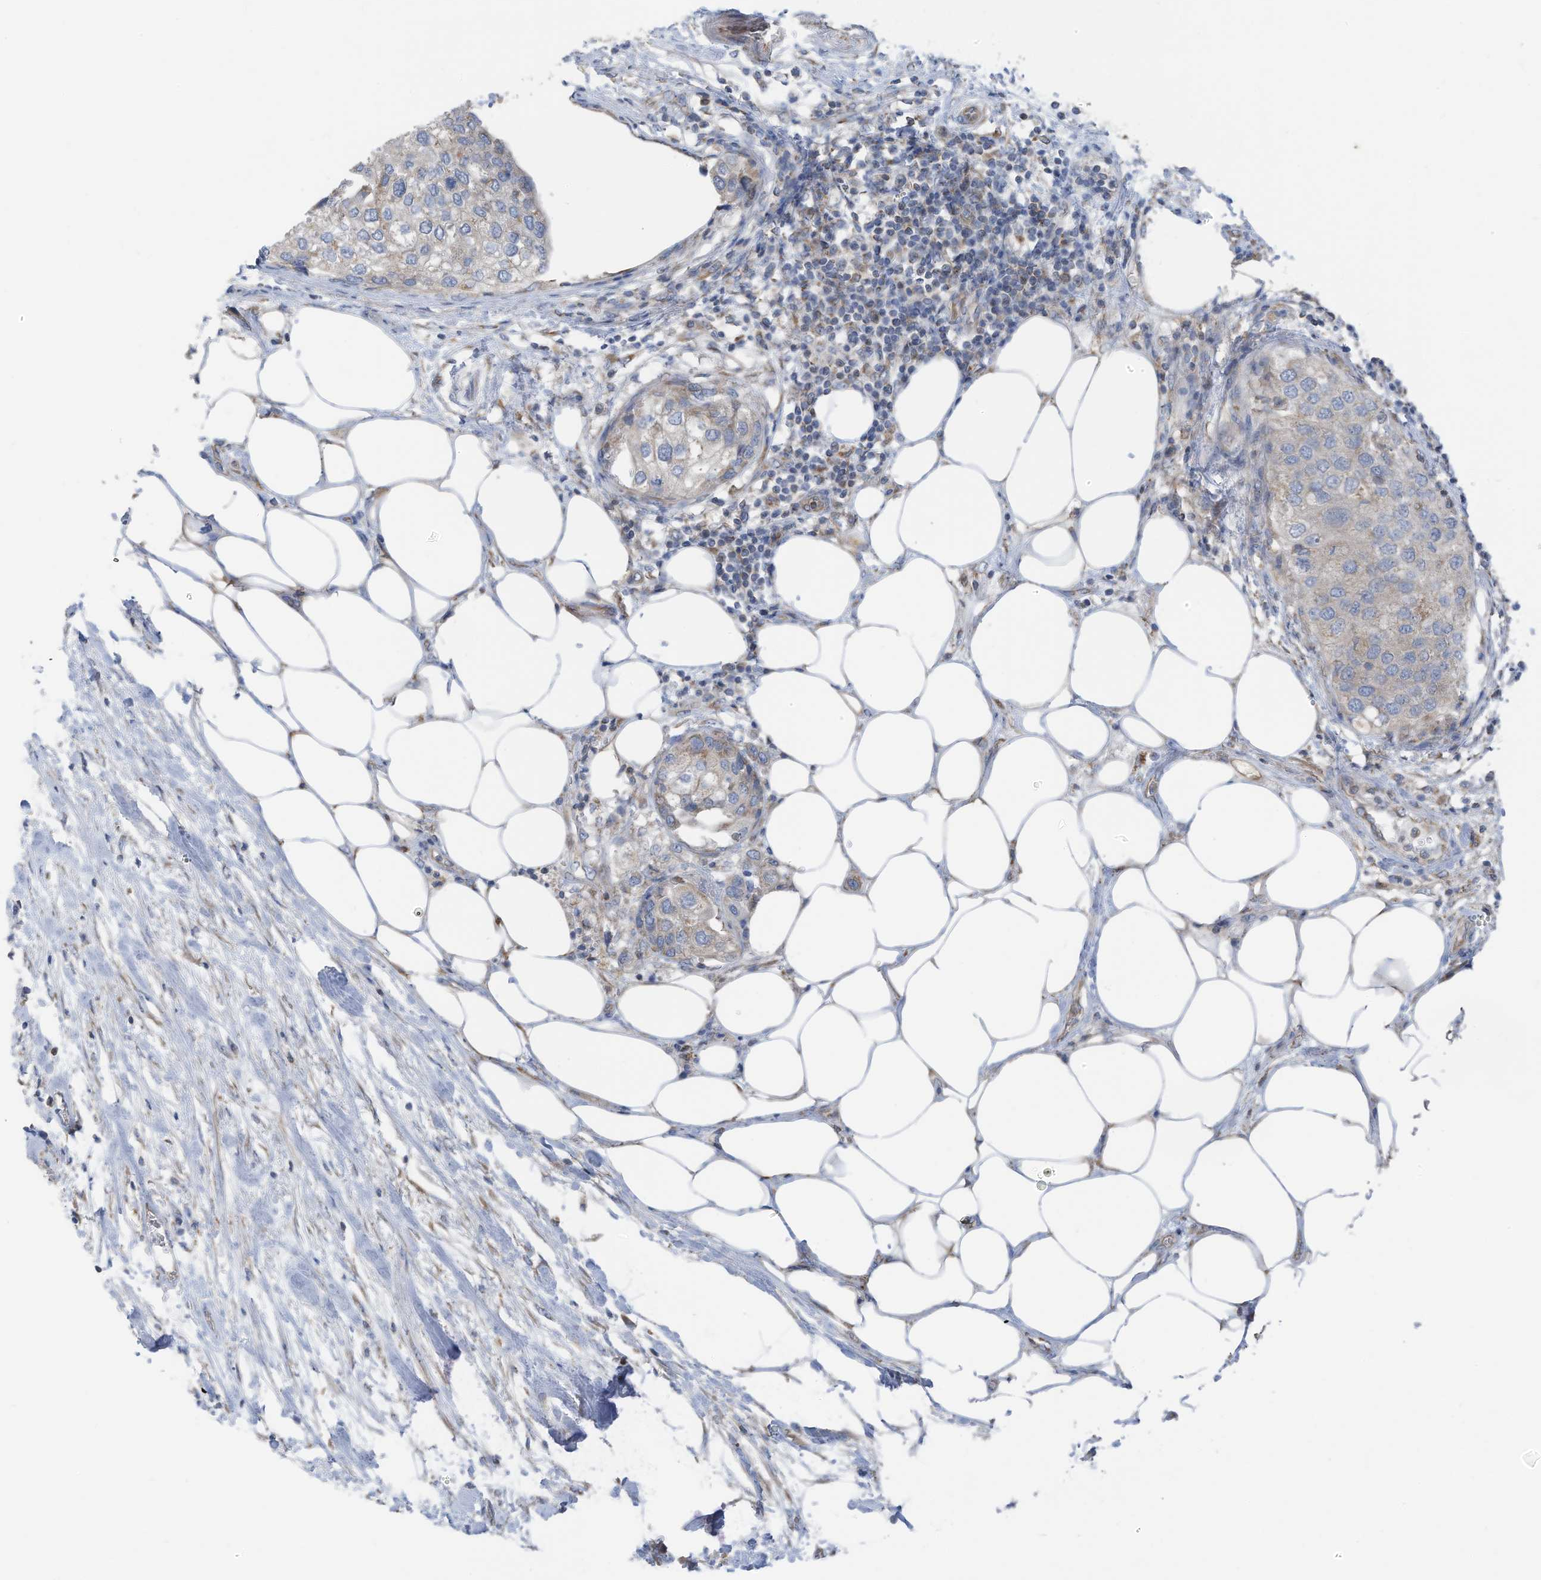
{"staining": {"intensity": "negative", "quantity": "none", "location": "none"}, "tissue": "urothelial cancer", "cell_type": "Tumor cells", "image_type": "cancer", "snomed": [{"axis": "morphology", "description": "Urothelial carcinoma, High grade"}, {"axis": "topography", "description": "Urinary bladder"}], "caption": "Tumor cells are negative for brown protein staining in high-grade urothelial carcinoma.", "gene": "EOMES", "patient": {"sex": "male", "age": 64}}